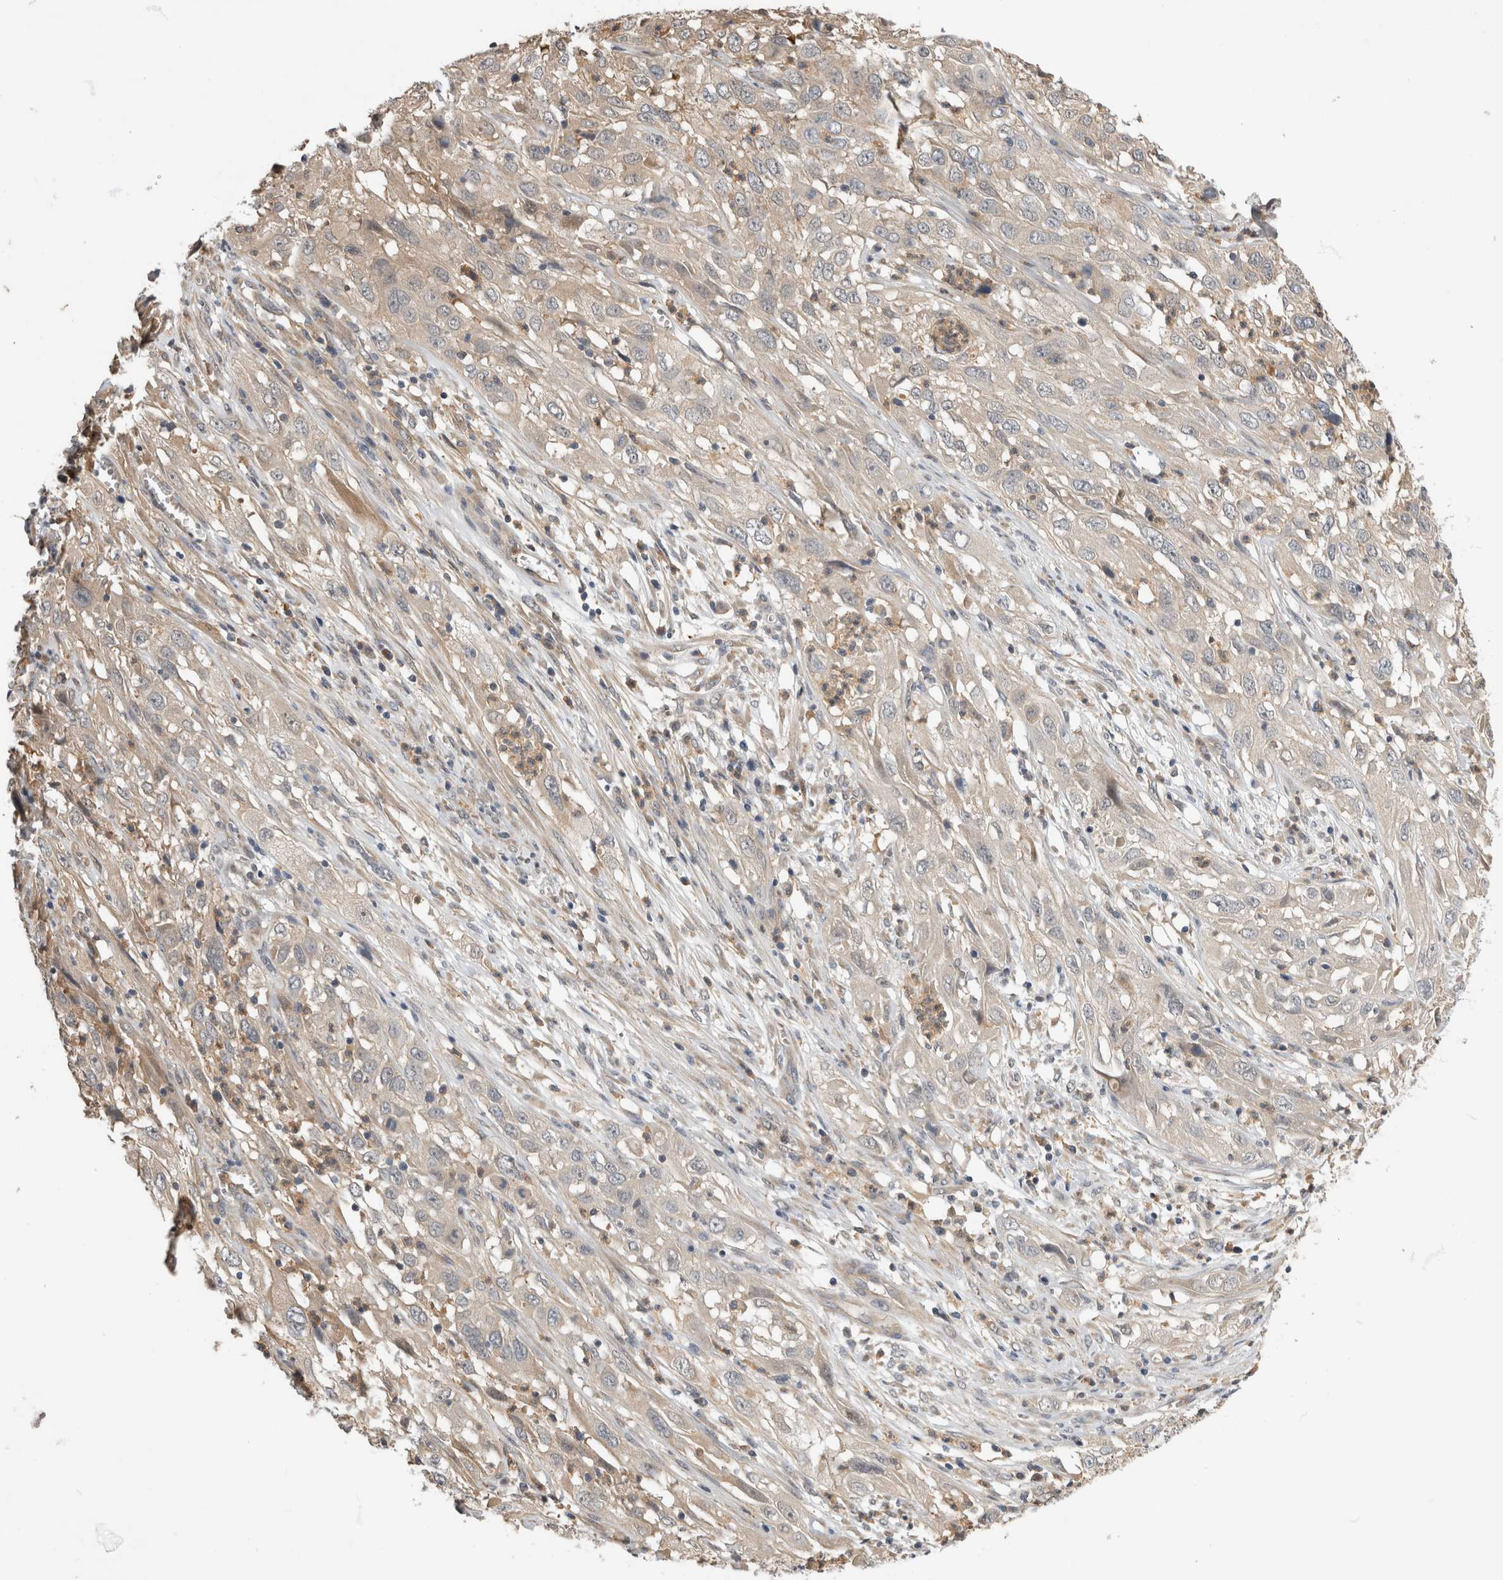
{"staining": {"intensity": "weak", "quantity": "25%-75%", "location": "cytoplasmic/membranous"}, "tissue": "cervical cancer", "cell_type": "Tumor cells", "image_type": "cancer", "snomed": [{"axis": "morphology", "description": "Squamous cell carcinoma, NOS"}, {"axis": "topography", "description": "Cervix"}], "caption": "Human cervical cancer stained with a brown dye exhibits weak cytoplasmic/membranous positive positivity in about 25%-75% of tumor cells.", "gene": "PGM1", "patient": {"sex": "female", "age": 32}}